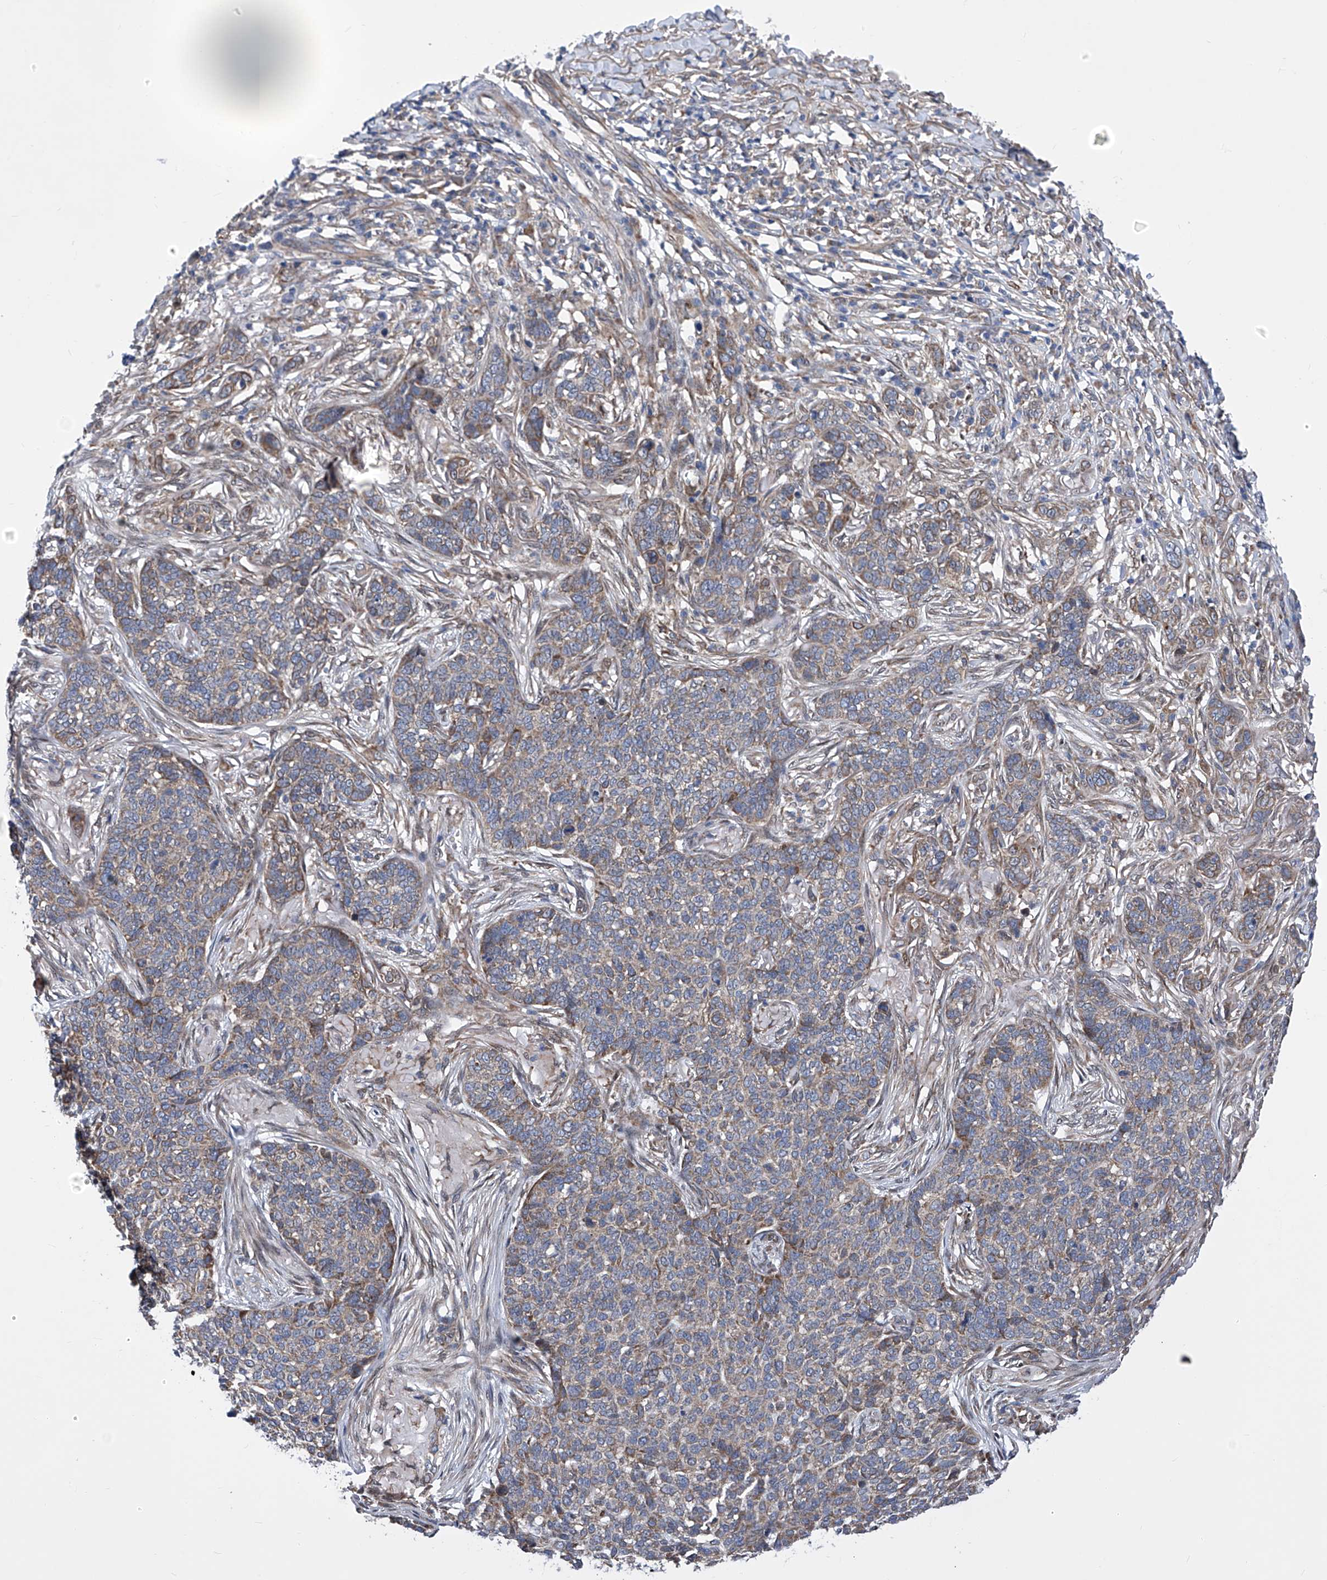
{"staining": {"intensity": "moderate", "quantity": "<25%", "location": "cytoplasmic/membranous"}, "tissue": "skin cancer", "cell_type": "Tumor cells", "image_type": "cancer", "snomed": [{"axis": "morphology", "description": "Basal cell carcinoma"}, {"axis": "topography", "description": "Skin"}], "caption": "Skin basal cell carcinoma stained with a protein marker displays moderate staining in tumor cells.", "gene": "KTI12", "patient": {"sex": "male", "age": 85}}